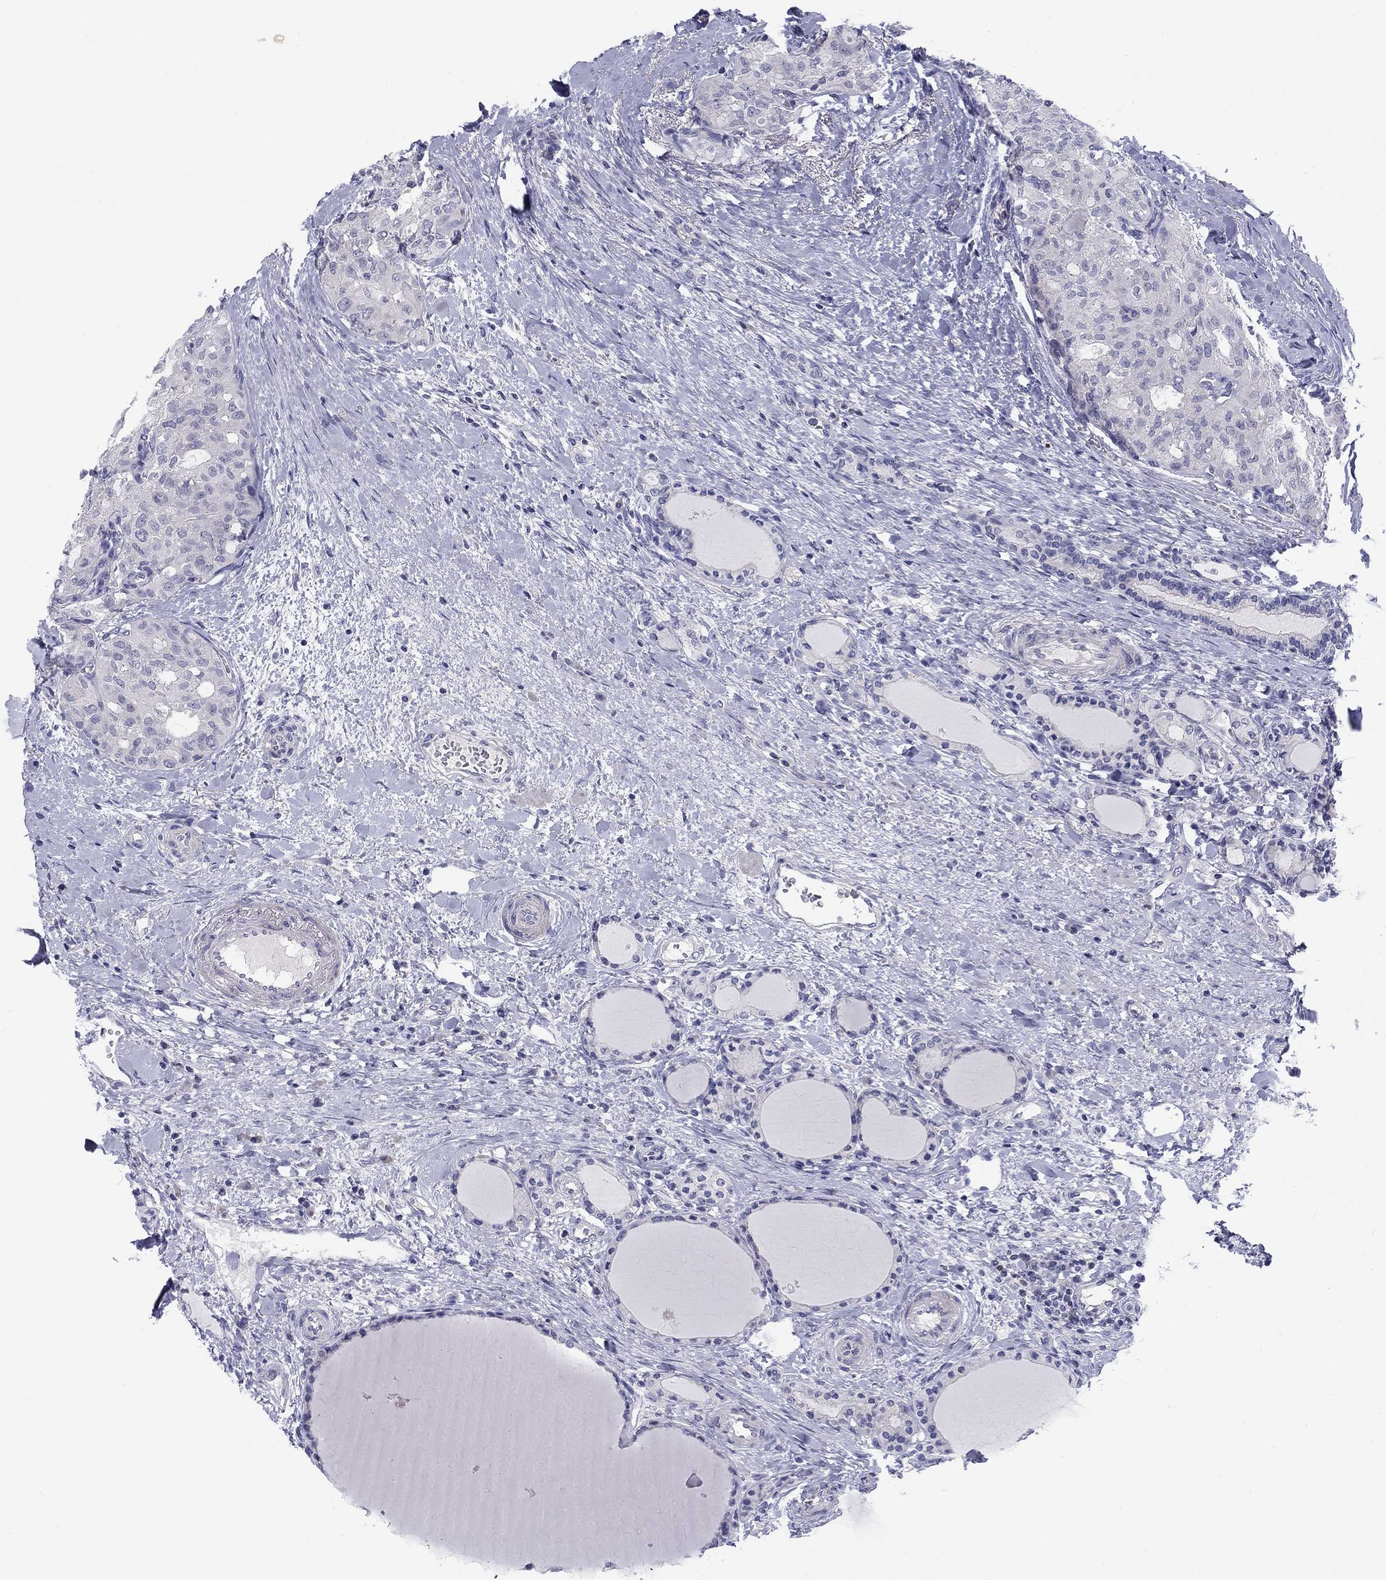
{"staining": {"intensity": "negative", "quantity": "none", "location": "none"}, "tissue": "thyroid cancer", "cell_type": "Tumor cells", "image_type": "cancer", "snomed": [{"axis": "morphology", "description": "Follicular adenoma carcinoma, NOS"}, {"axis": "topography", "description": "Thyroid gland"}], "caption": "High magnification brightfield microscopy of follicular adenoma carcinoma (thyroid) stained with DAB (3,3'-diaminobenzidine) (brown) and counterstained with hematoxylin (blue): tumor cells show no significant expression. Brightfield microscopy of immunohistochemistry (IHC) stained with DAB (3,3'-diaminobenzidine) (brown) and hematoxylin (blue), captured at high magnification.", "gene": "CACNA1A", "patient": {"sex": "male", "age": 75}}